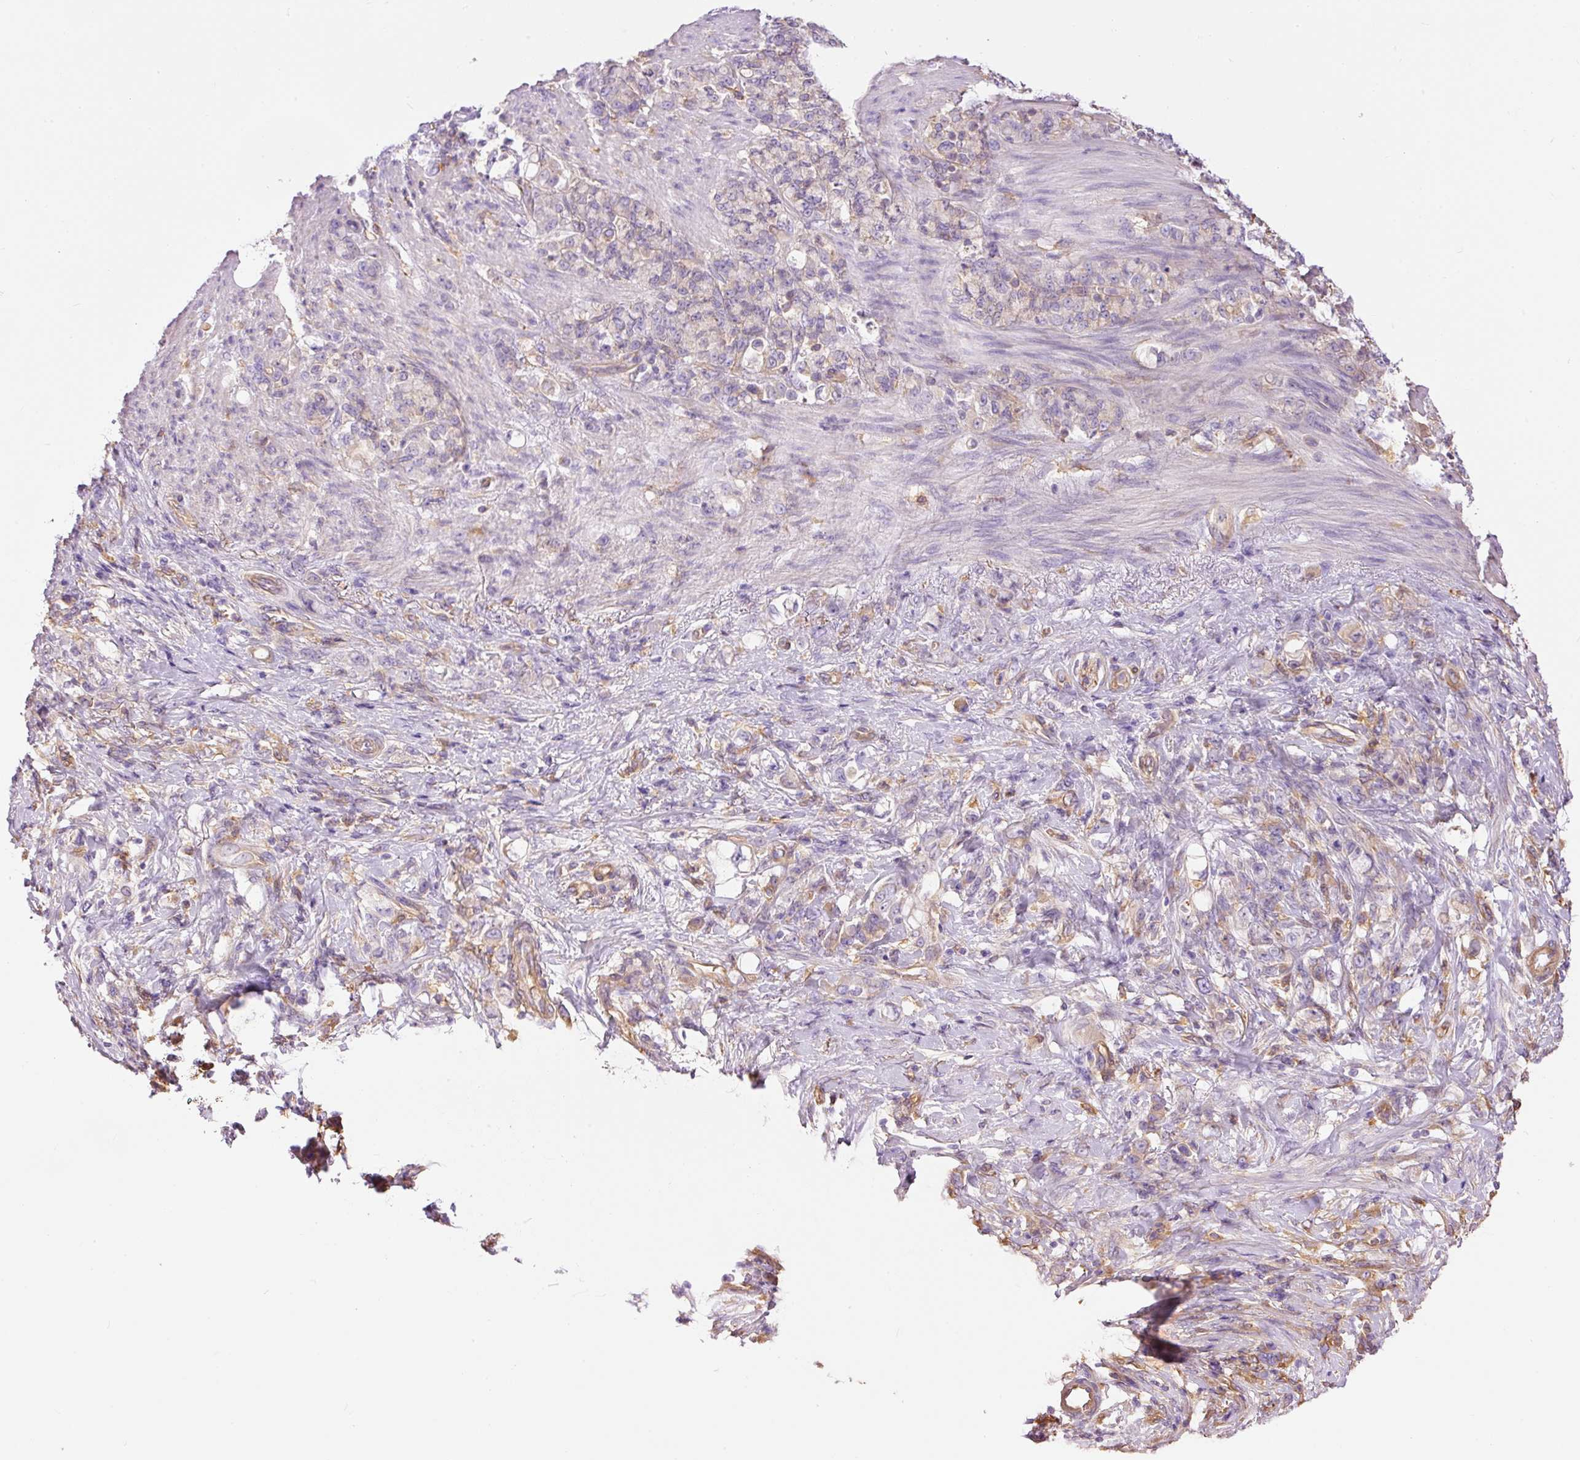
{"staining": {"intensity": "weak", "quantity": "<25%", "location": "cytoplasmic/membranous"}, "tissue": "stomach cancer", "cell_type": "Tumor cells", "image_type": "cancer", "snomed": [{"axis": "morphology", "description": "Adenocarcinoma, NOS"}, {"axis": "topography", "description": "Stomach"}], "caption": "A high-resolution micrograph shows immunohistochemistry staining of stomach cancer, which displays no significant staining in tumor cells.", "gene": "IL10RB", "patient": {"sex": "female", "age": 79}}